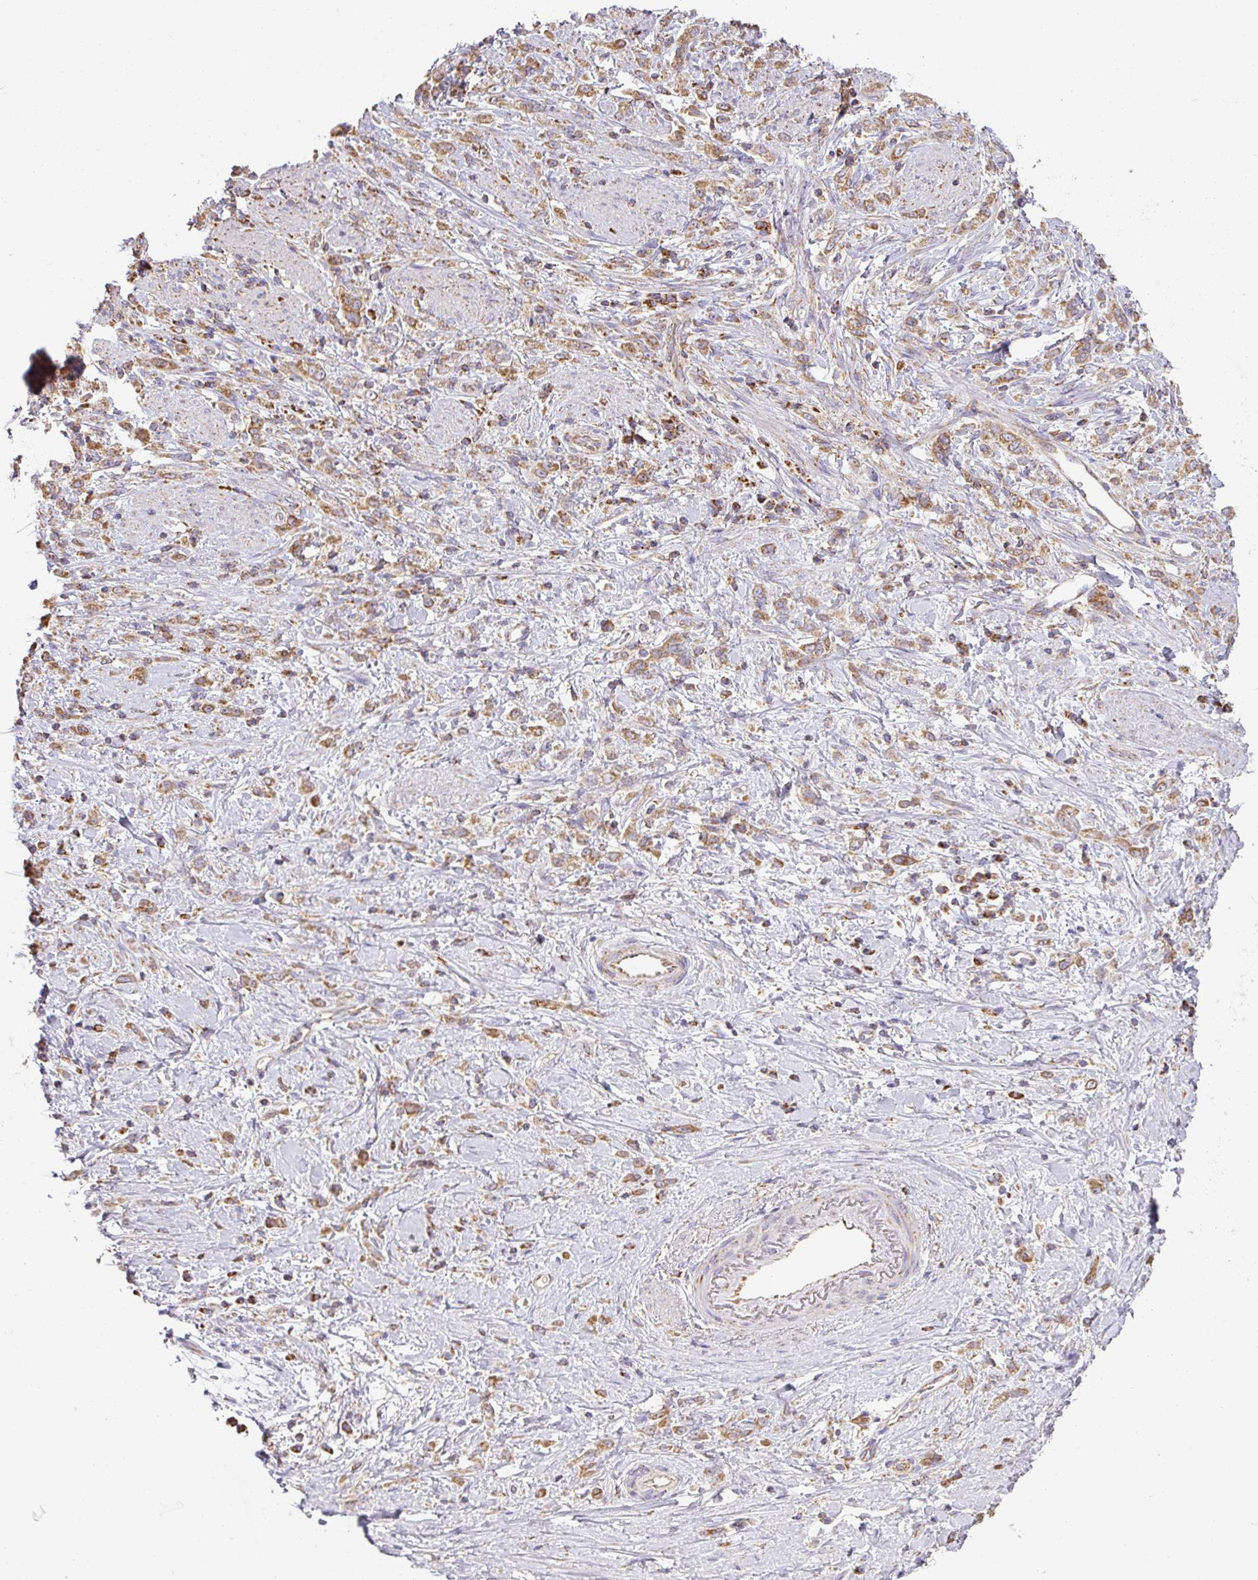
{"staining": {"intensity": "moderate", "quantity": ">75%", "location": "cytoplasmic/membranous"}, "tissue": "stomach cancer", "cell_type": "Tumor cells", "image_type": "cancer", "snomed": [{"axis": "morphology", "description": "Adenocarcinoma, NOS"}, {"axis": "topography", "description": "Stomach"}], "caption": "Human stomach cancer (adenocarcinoma) stained with a brown dye displays moderate cytoplasmic/membranous positive positivity in approximately >75% of tumor cells.", "gene": "ZNF211", "patient": {"sex": "female", "age": 60}}